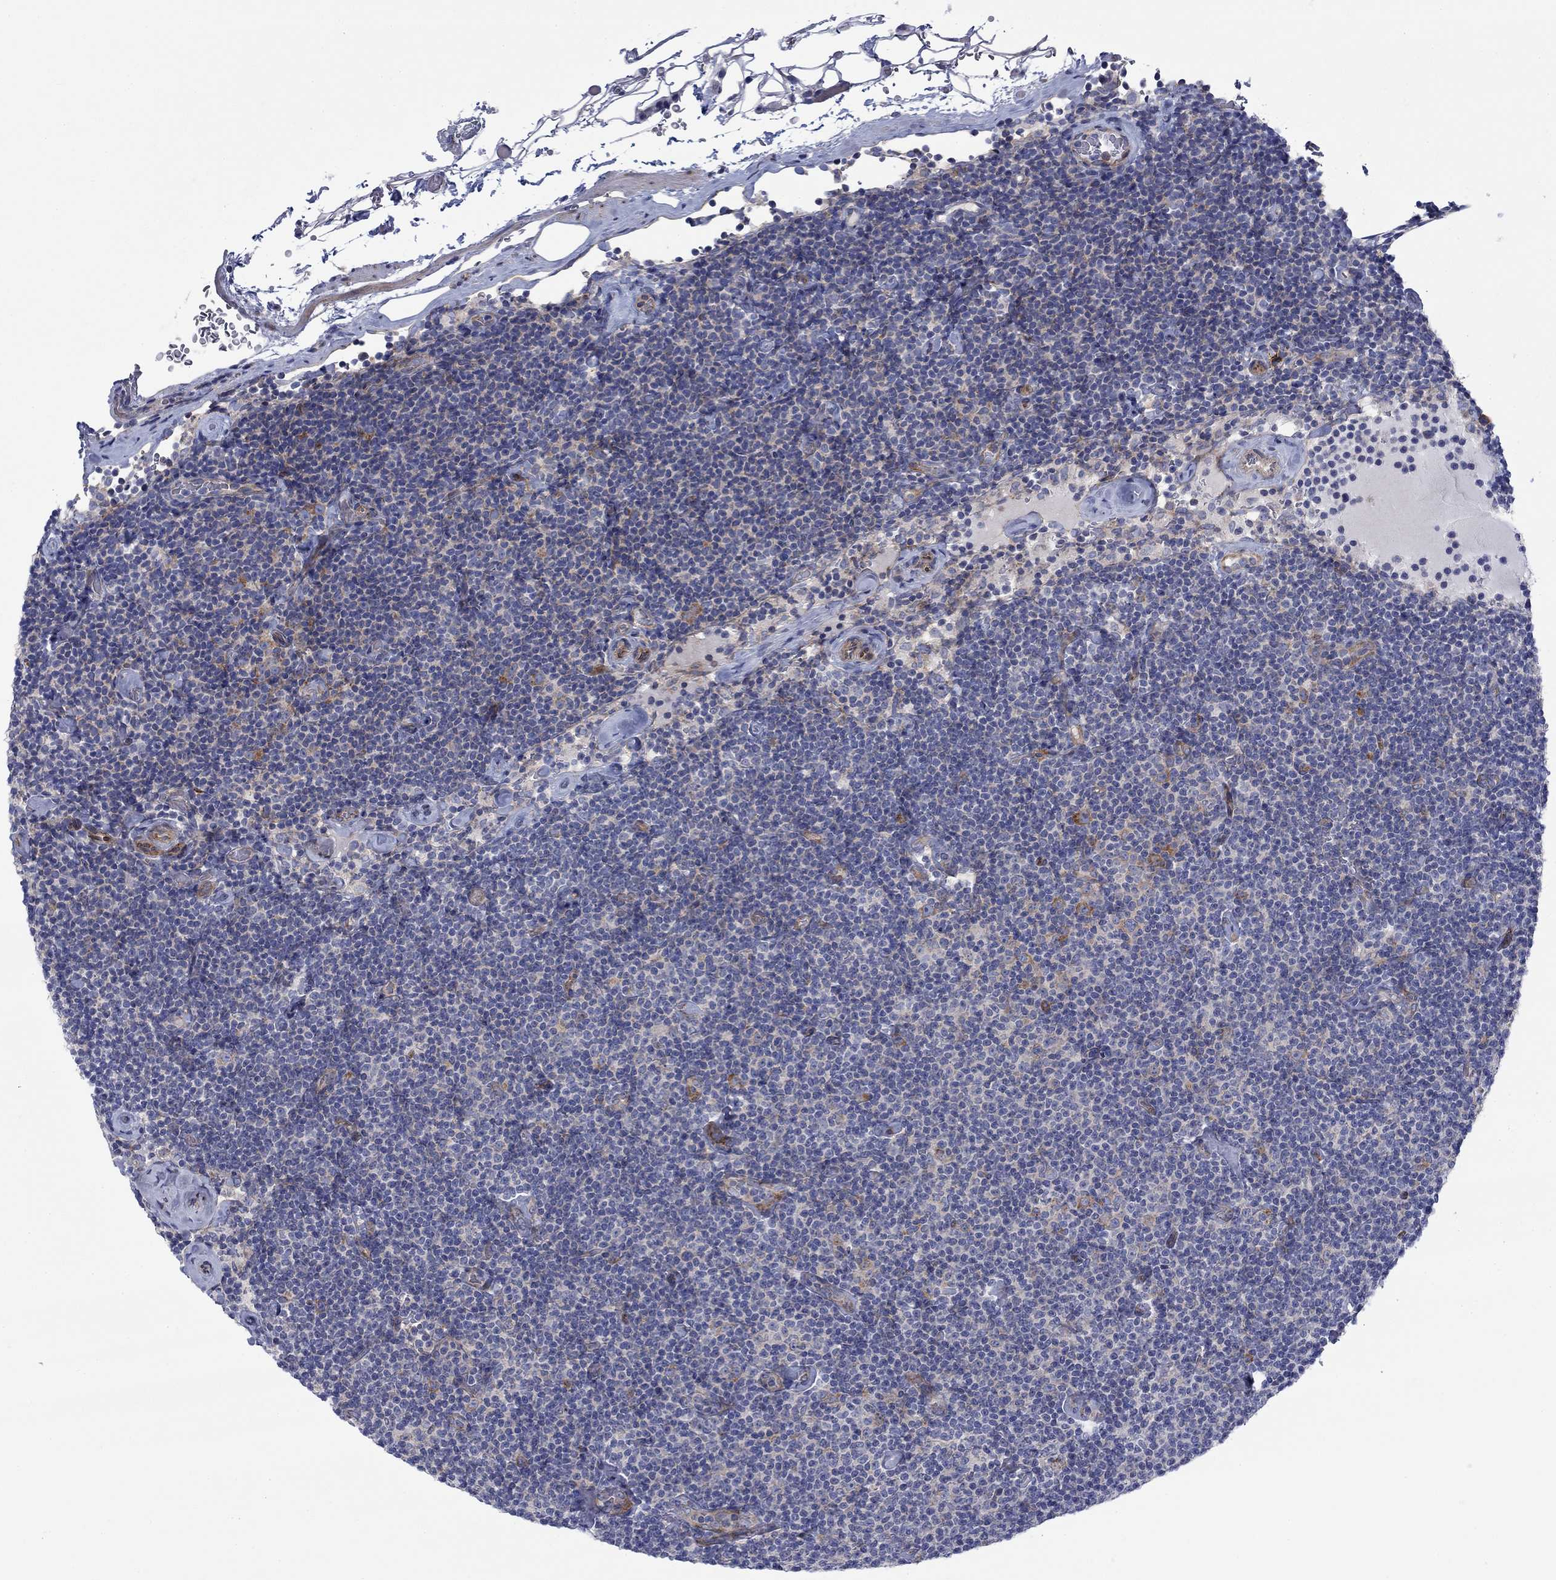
{"staining": {"intensity": "negative", "quantity": "none", "location": "none"}, "tissue": "lymphoma", "cell_type": "Tumor cells", "image_type": "cancer", "snomed": [{"axis": "morphology", "description": "Malignant lymphoma, non-Hodgkin's type, Low grade"}, {"axis": "topography", "description": "Lymph node"}], "caption": "Immunohistochemical staining of human lymphoma reveals no significant staining in tumor cells. (DAB immunohistochemistry (IHC) with hematoxylin counter stain).", "gene": "FXR1", "patient": {"sex": "male", "age": 81}}